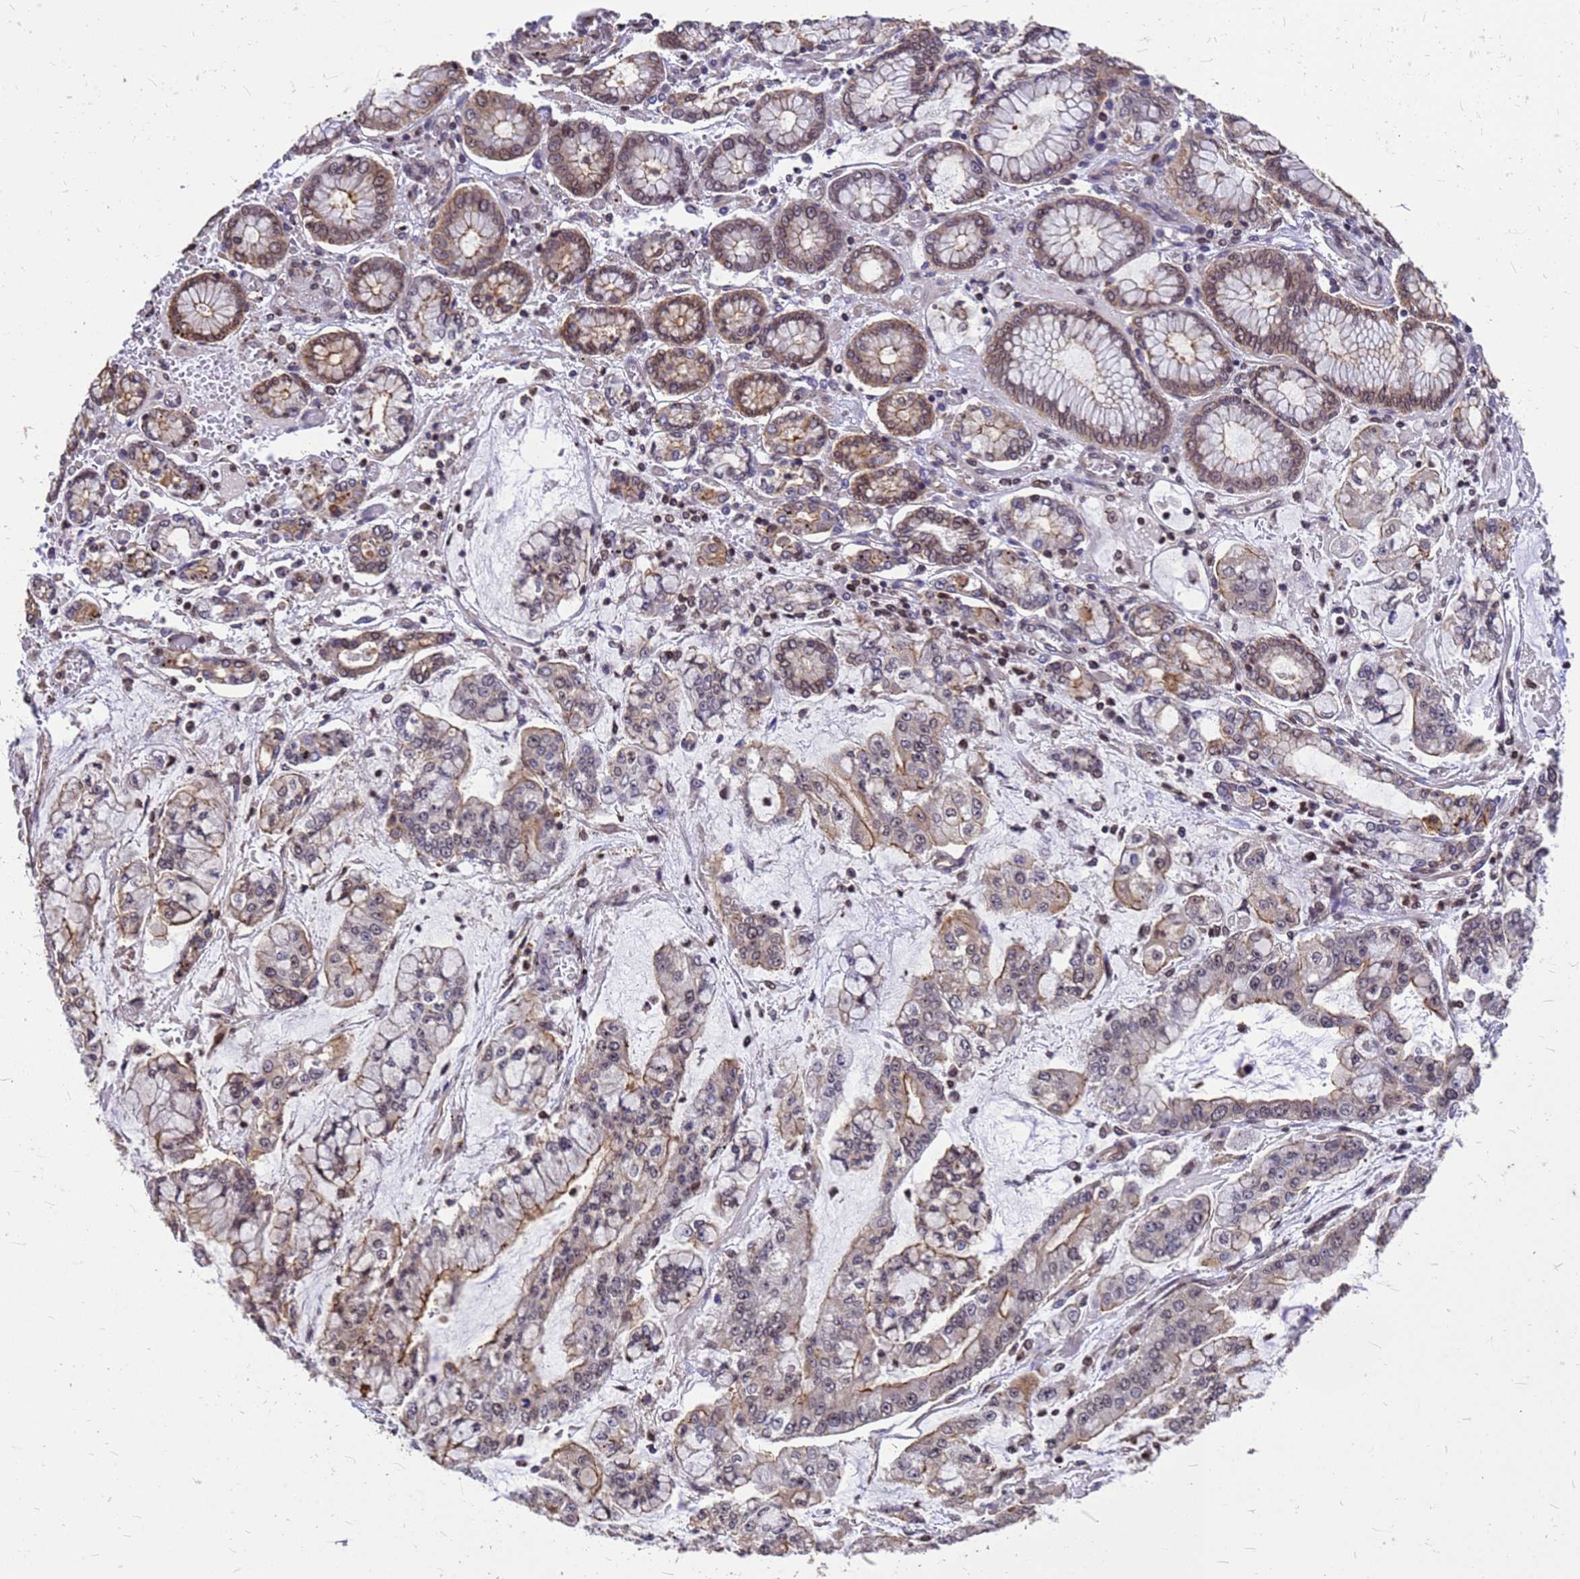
{"staining": {"intensity": "moderate", "quantity": ">75%", "location": "cytoplasmic/membranous"}, "tissue": "stomach cancer", "cell_type": "Tumor cells", "image_type": "cancer", "snomed": [{"axis": "morphology", "description": "Normal tissue, NOS"}, {"axis": "morphology", "description": "Adenocarcinoma, NOS"}, {"axis": "topography", "description": "Stomach, upper"}, {"axis": "topography", "description": "Stomach"}], "caption": "The photomicrograph shows staining of stomach cancer (adenocarcinoma), revealing moderate cytoplasmic/membranous protein positivity (brown color) within tumor cells.", "gene": "C1orf35", "patient": {"sex": "male", "age": 76}}